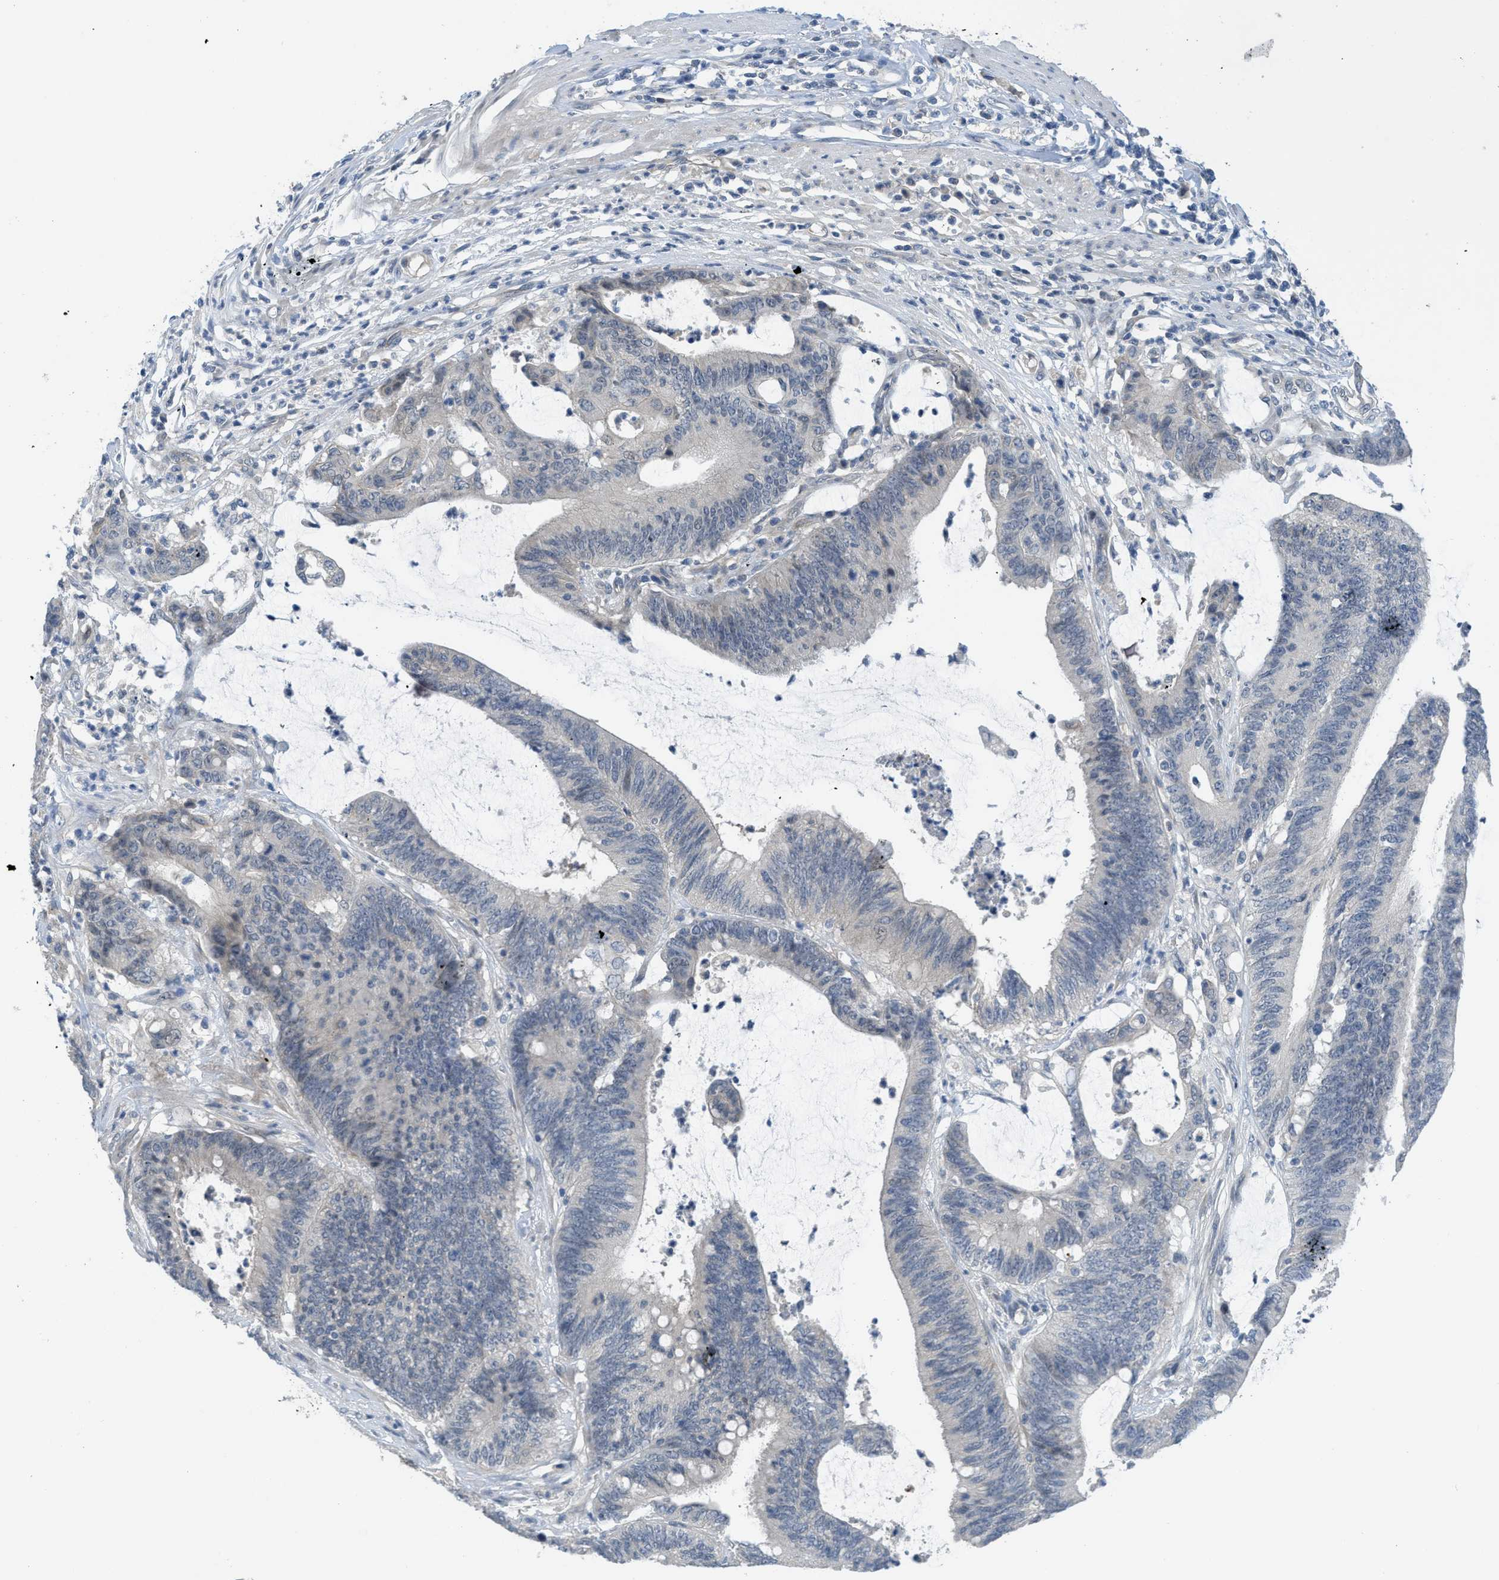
{"staining": {"intensity": "negative", "quantity": "none", "location": "none"}, "tissue": "colorectal cancer", "cell_type": "Tumor cells", "image_type": "cancer", "snomed": [{"axis": "morphology", "description": "Adenocarcinoma, NOS"}, {"axis": "topography", "description": "Rectum"}], "caption": "Protein analysis of colorectal cancer (adenocarcinoma) displays no significant positivity in tumor cells. The staining is performed using DAB (3,3'-diaminobenzidine) brown chromogen with nuclei counter-stained in using hematoxylin.", "gene": "TNFAIP1", "patient": {"sex": "female", "age": 66}}